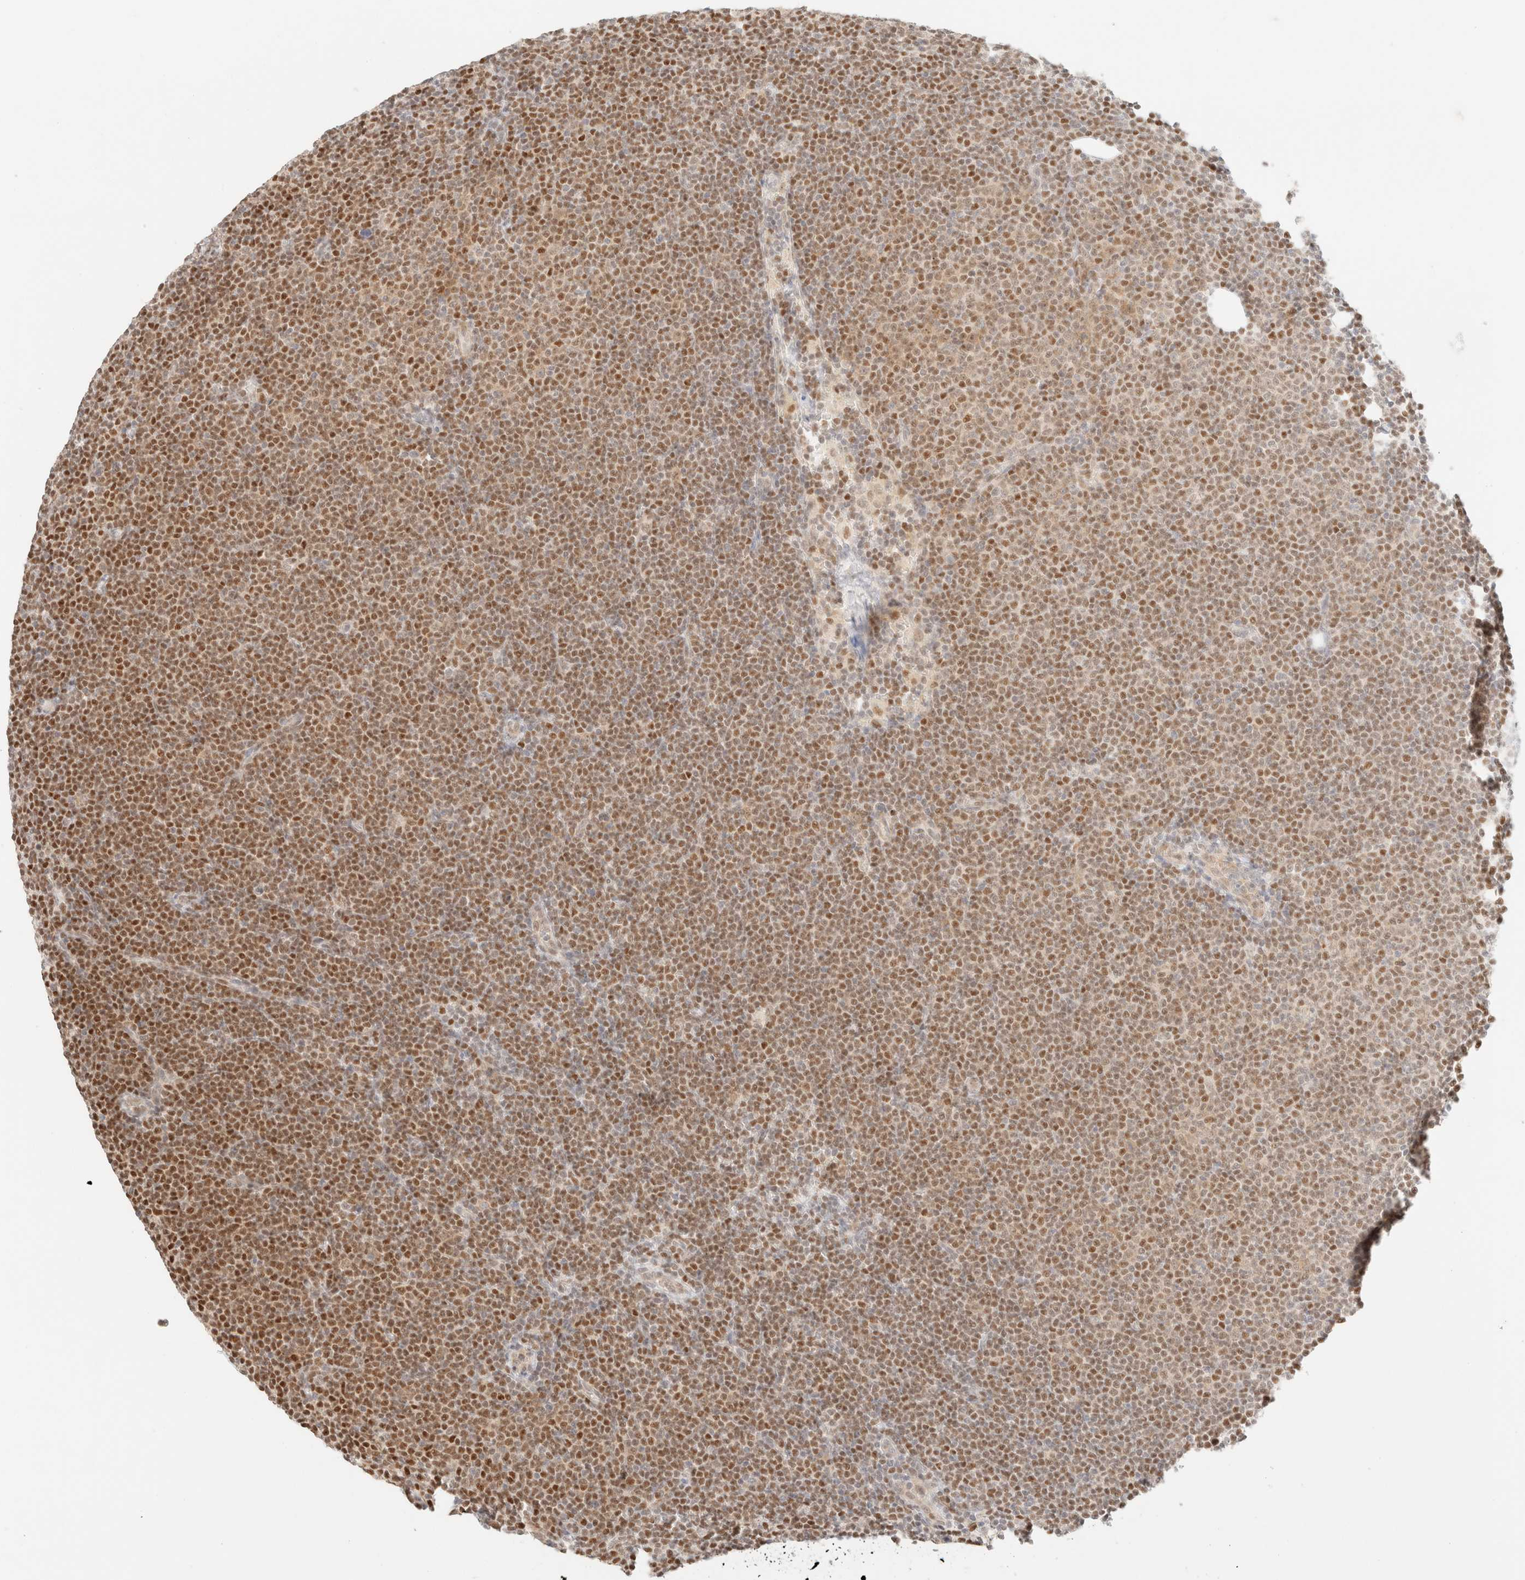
{"staining": {"intensity": "moderate", "quantity": ">75%", "location": "nuclear"}, "tissue": "lymphoma", "cell_type": "Tumor cells", "image_type": "cancer", "snomed": [{"axis": "morphology", "description": "Malignant lymphoma, non-Hodgkin's type, Low grade"}, {"axis": "topography", "description": "Lymph node"}], "caption": "Malignant lymphoma, non-Hodgkin's type (low-grade) stained for a protein shows moderate nuclear positivity in tumor cells.", "gene": "TSR1", "patient": {"sex": "female", "age": 53}}